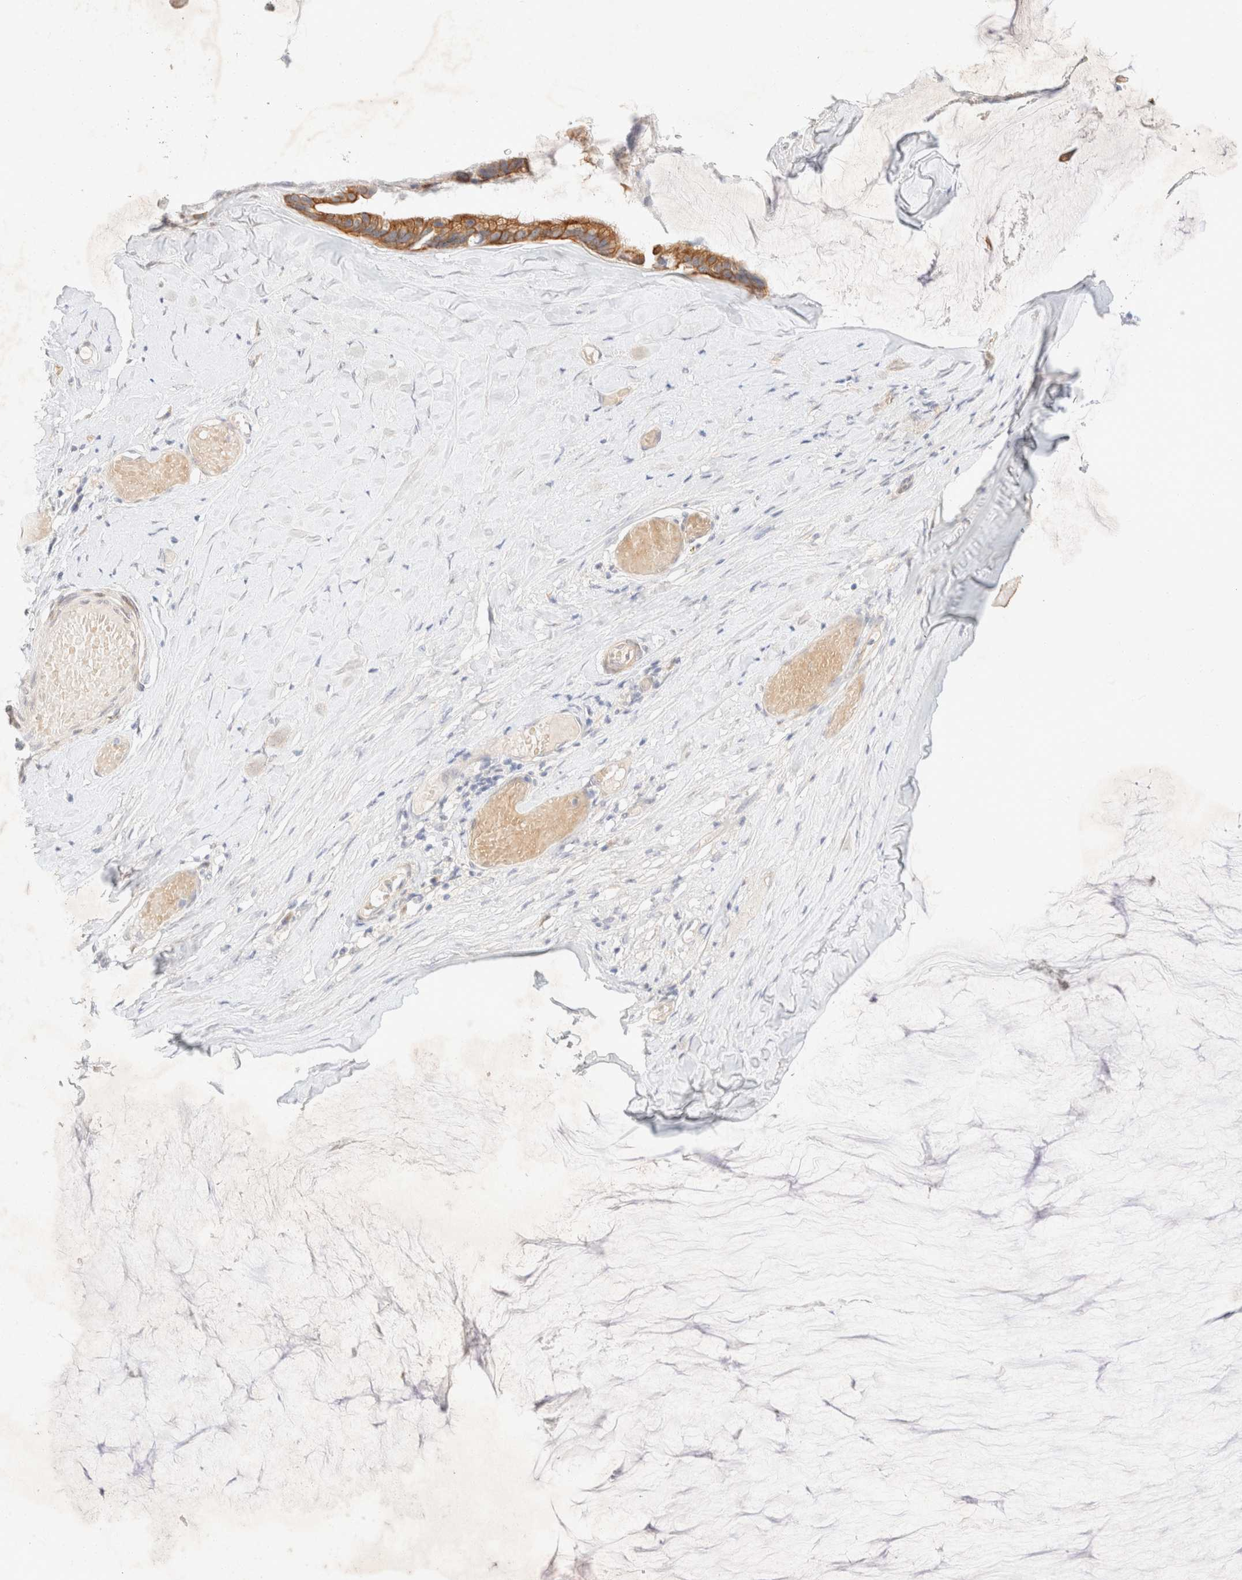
{"staining": {"intensity": "moderate", "quantity": ">75%", "location": "cytoplasmic/membranous"}, "tissue": "ovarian cancer", "cell_type": "Tumor cells", "image_type": "cancer", "snomed": [{"axis": "morphology", "description": "Cystadenocarcinoma, mucinous, NOS"}, {"axis": "topography", "description": "Ovary"}], "caption": "Protein expression analysis of human ovarian cancer reveals moderate cytoplasmic/membranous positivity in about >75% of tumor cells.", "gene": "CSNK1E", "patient": {"sex": "female", "age": 39}}